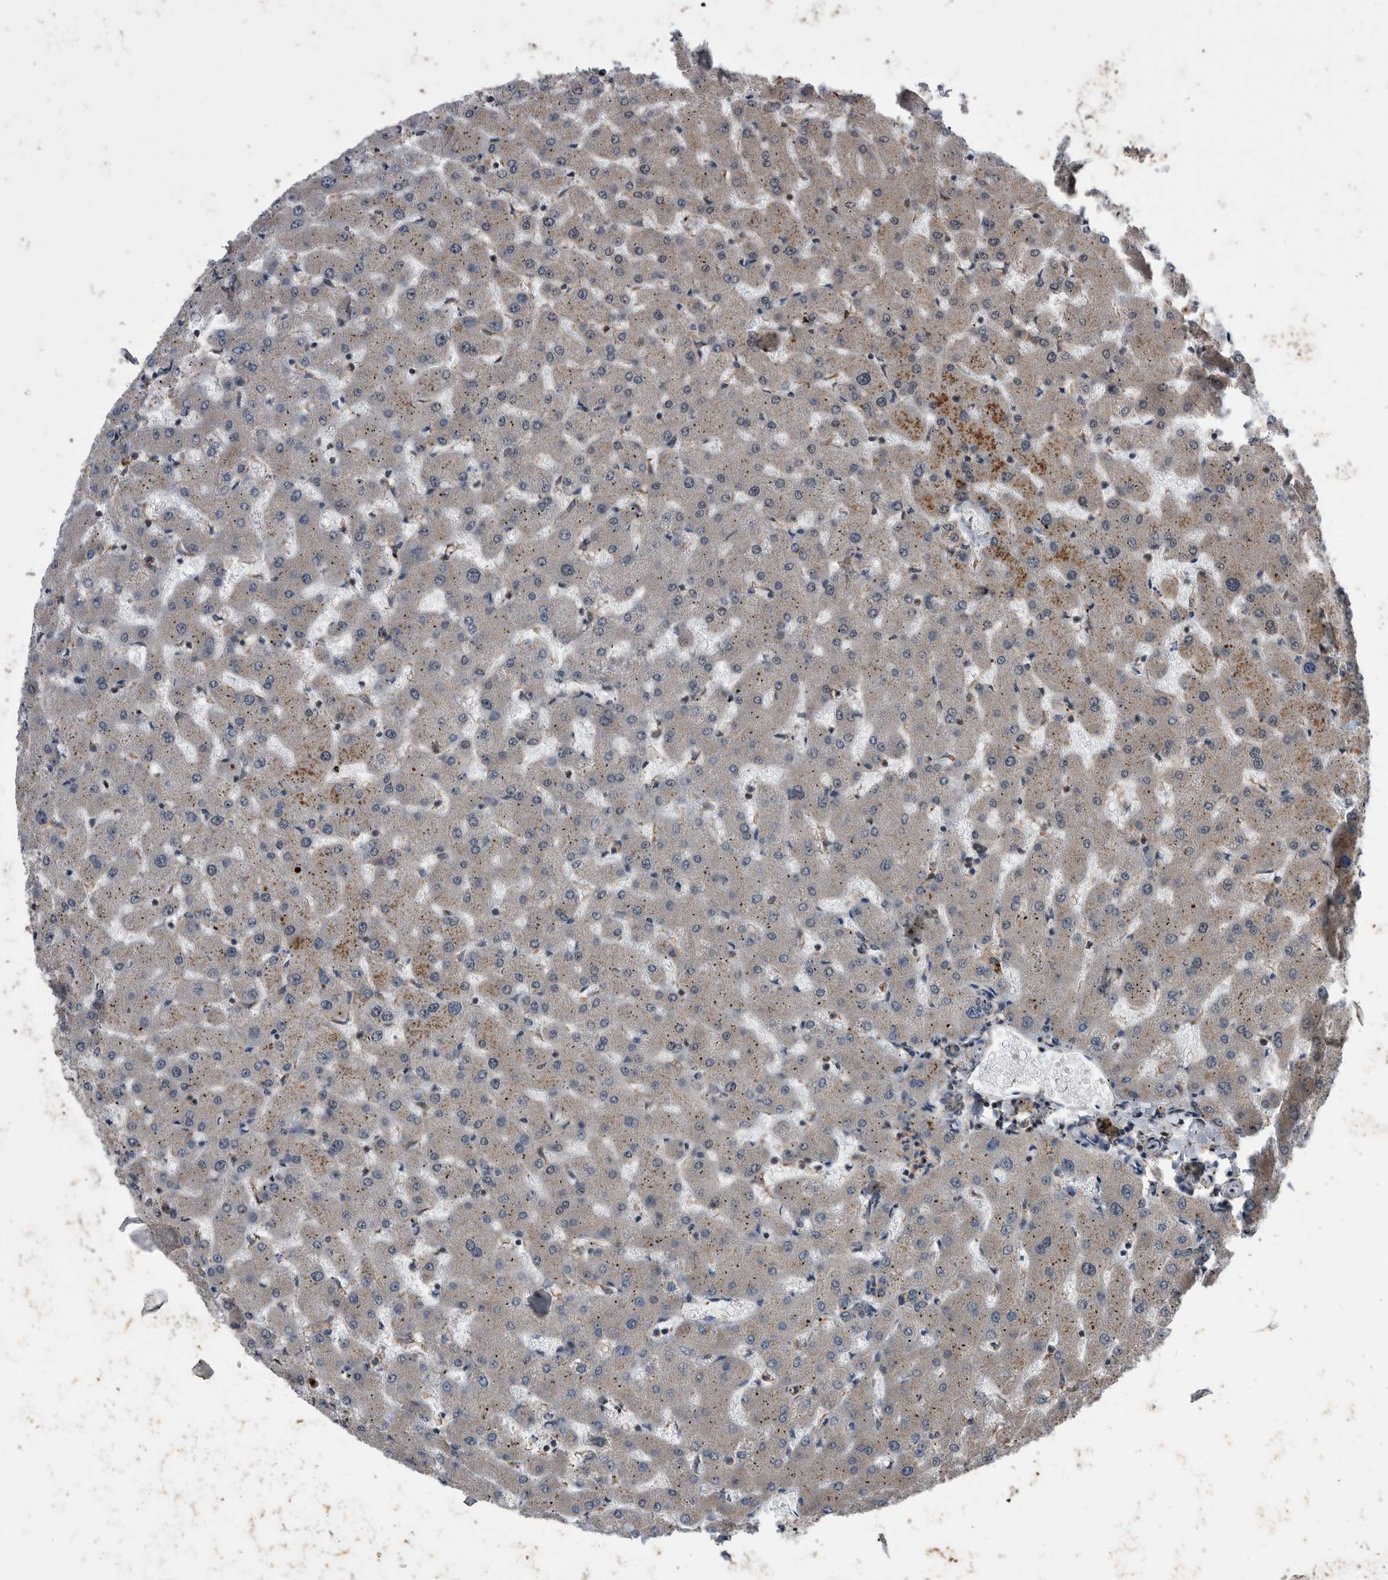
{"staining": {"intensity": "weak", "quantity": ">75%", "location": "cytoplasmic/membranous"}, "tissue": "liver", "cell_type": "Cholangiocytes", "image_type": "normal", "snomed": [{"axis": "morphology", "description": "Normal tissue, NOS"}, {"axis": "topography", "description": "Liver"}], "caption": "IHC photomicrograph of benign liver: liver stained using immunohistochemistry (IHC) displays low levels of weak protein expression localized specifically in the cytoplasmic/membranous of cholangiocytes, appearing as a cytoplasmic/membranous brown color.", "gene": "NRBP1", "patient": {"sex": "female", "age": 63}}